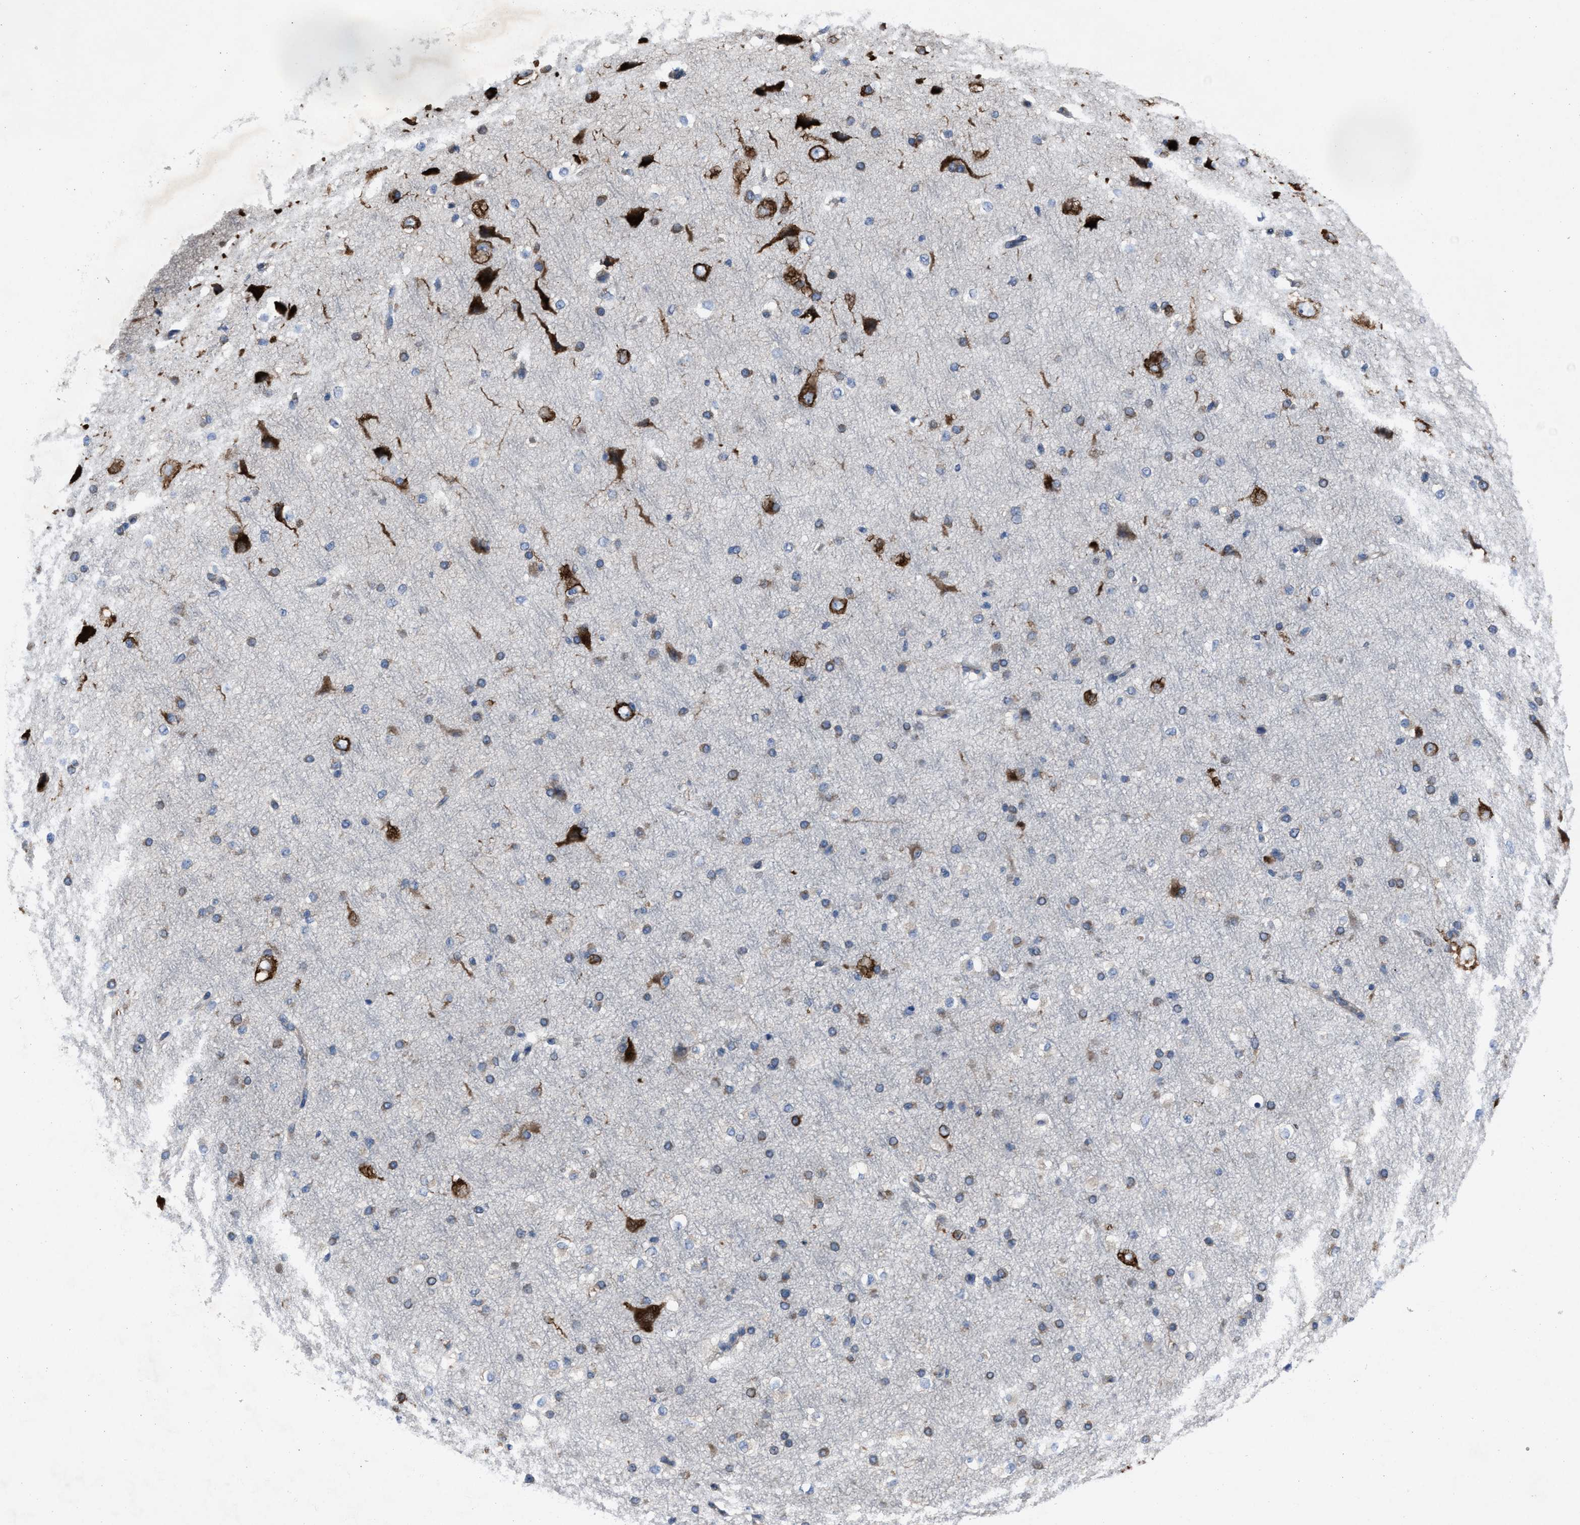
{"staining": {"intensity": "negative", "quantity": "none", "location": "none"}, "tissue": "cerebral cortex", "cell_type": "Endothelial cells", "image_type": "normal", "snomed": [{"axis": "morphology", "description": "Normal tissue, NOS"}, {"axis": "morphology", "description": "Developmental malformation"}, {"axis": "topography", "description": "Cerebral cortex"}], "caption": "Immunohistochemistry micrograph of unremarkable human cerebral cortex stained for a protein (brown), which shows no positivity in endothelial cells.", "gene": "UPF1", "patient": {"sex": "female", "age": 30}}